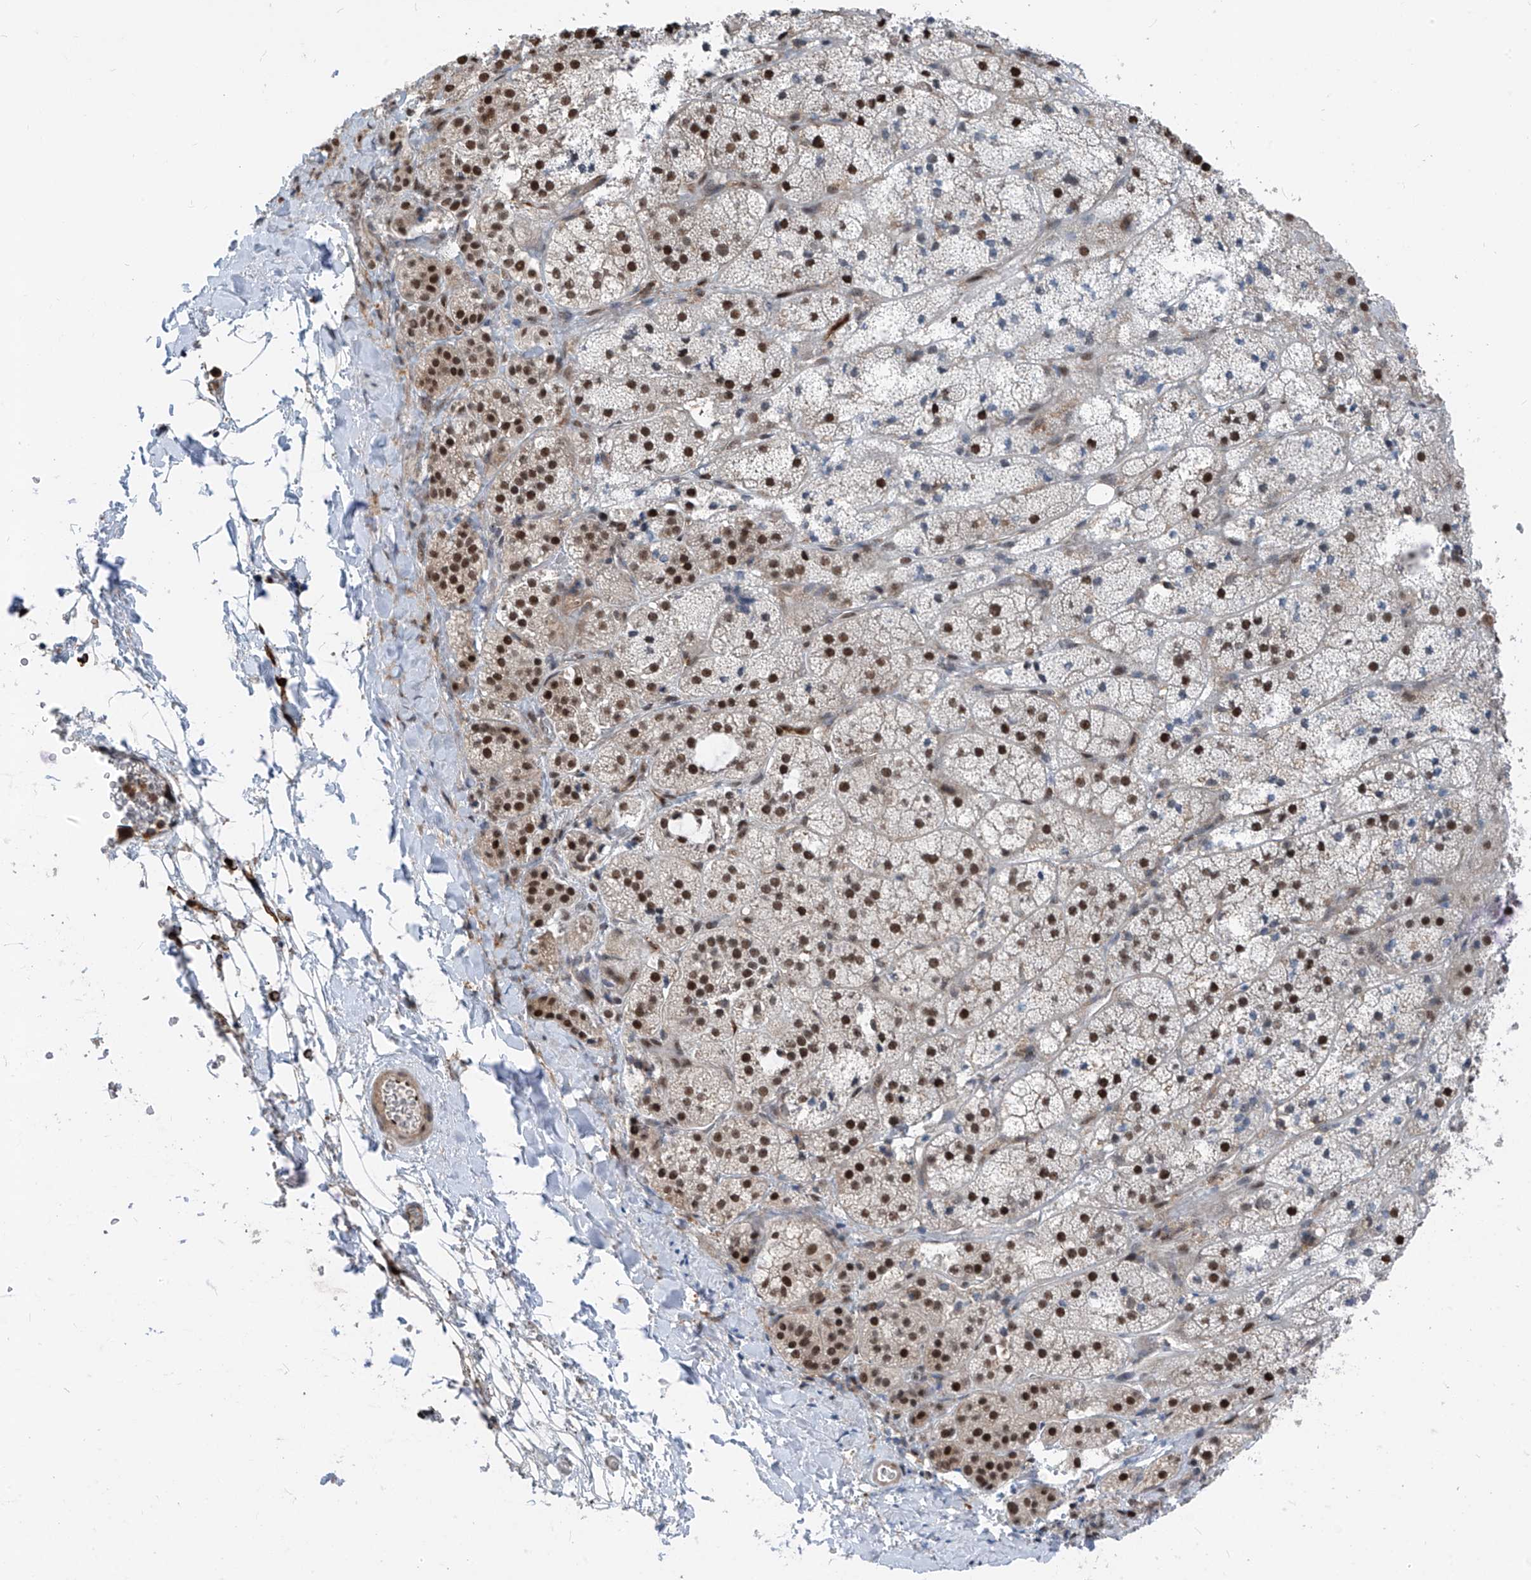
{"staining": {"intensity": "strong", "quantity": ">75%", "location": "nuclear"}, "tissue": "adrenal gland", "cell_type": "Glandular cells", "image_type": "normal", "snomed": [{"axis": "morphology", "description": "Normal tissue, NOS"}, {"axis": "topography", "description": "Adrenal gland"}], "caption": "Strong nuclear positivity is appreciated in approximately >75% of glandular cells in normal adrenal gland.", "gene": "RBP7", "patient": {"sex": "female", "age": 44}}